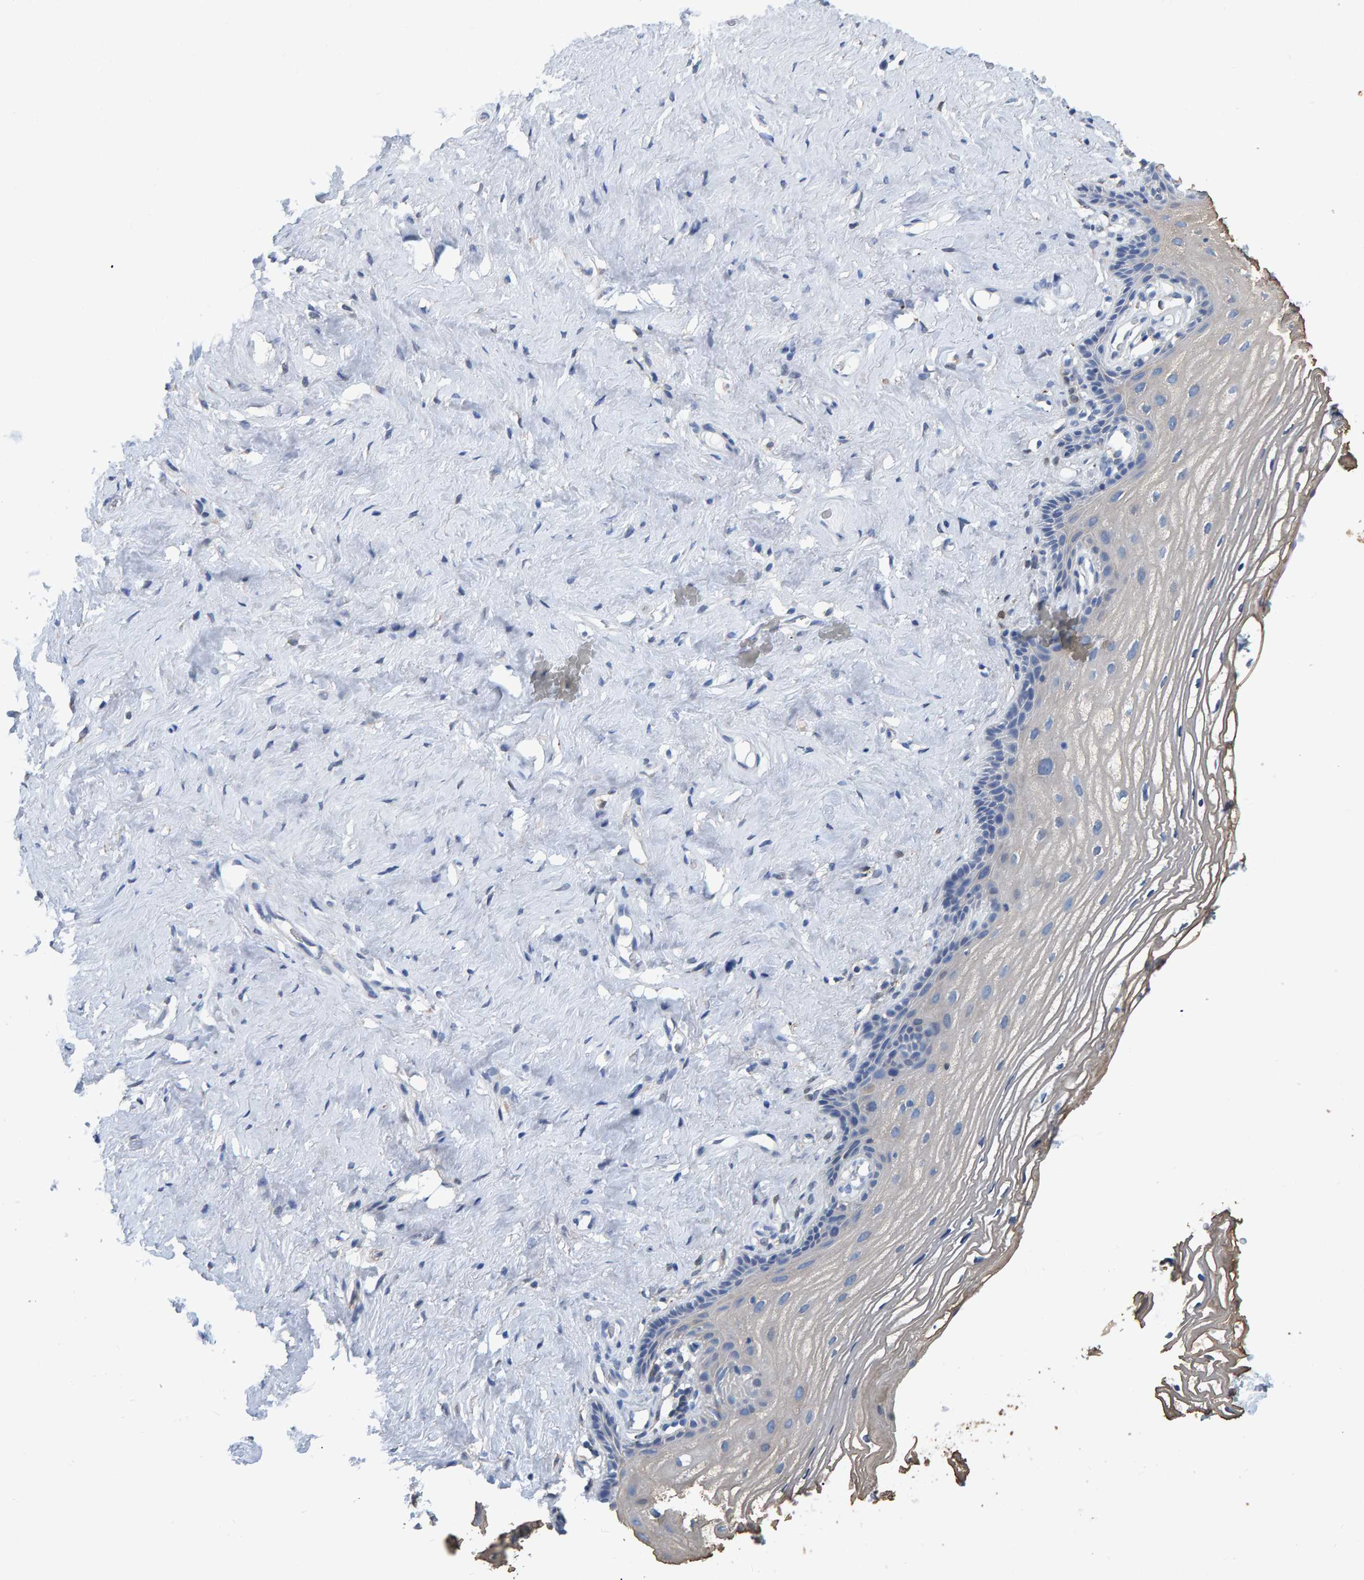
{"staining": {"intensity": "negative", "quantity": "none", "location": "none"}, "tissue": "vagina", "cell_type": "Squamous epithelial cells", "image_type": "normal", "snomed": [{"axis": "morphology", "description": "Normal tissue, NOS"}, {"axis": "morphology", "description": "Adenocarcinoma, NOS"}, {"axis": "topography", "description": "Rectum"}, {"axis": "topography", "description": "Vagina"}], "caption": "Immunohistochemistry (IHC) of normal vagina shows no positivity in squamous epithelial cells. Nuclei are stained in blue.", "gene": "IDO1", "patient": {"sex": "female", "age": 71}}